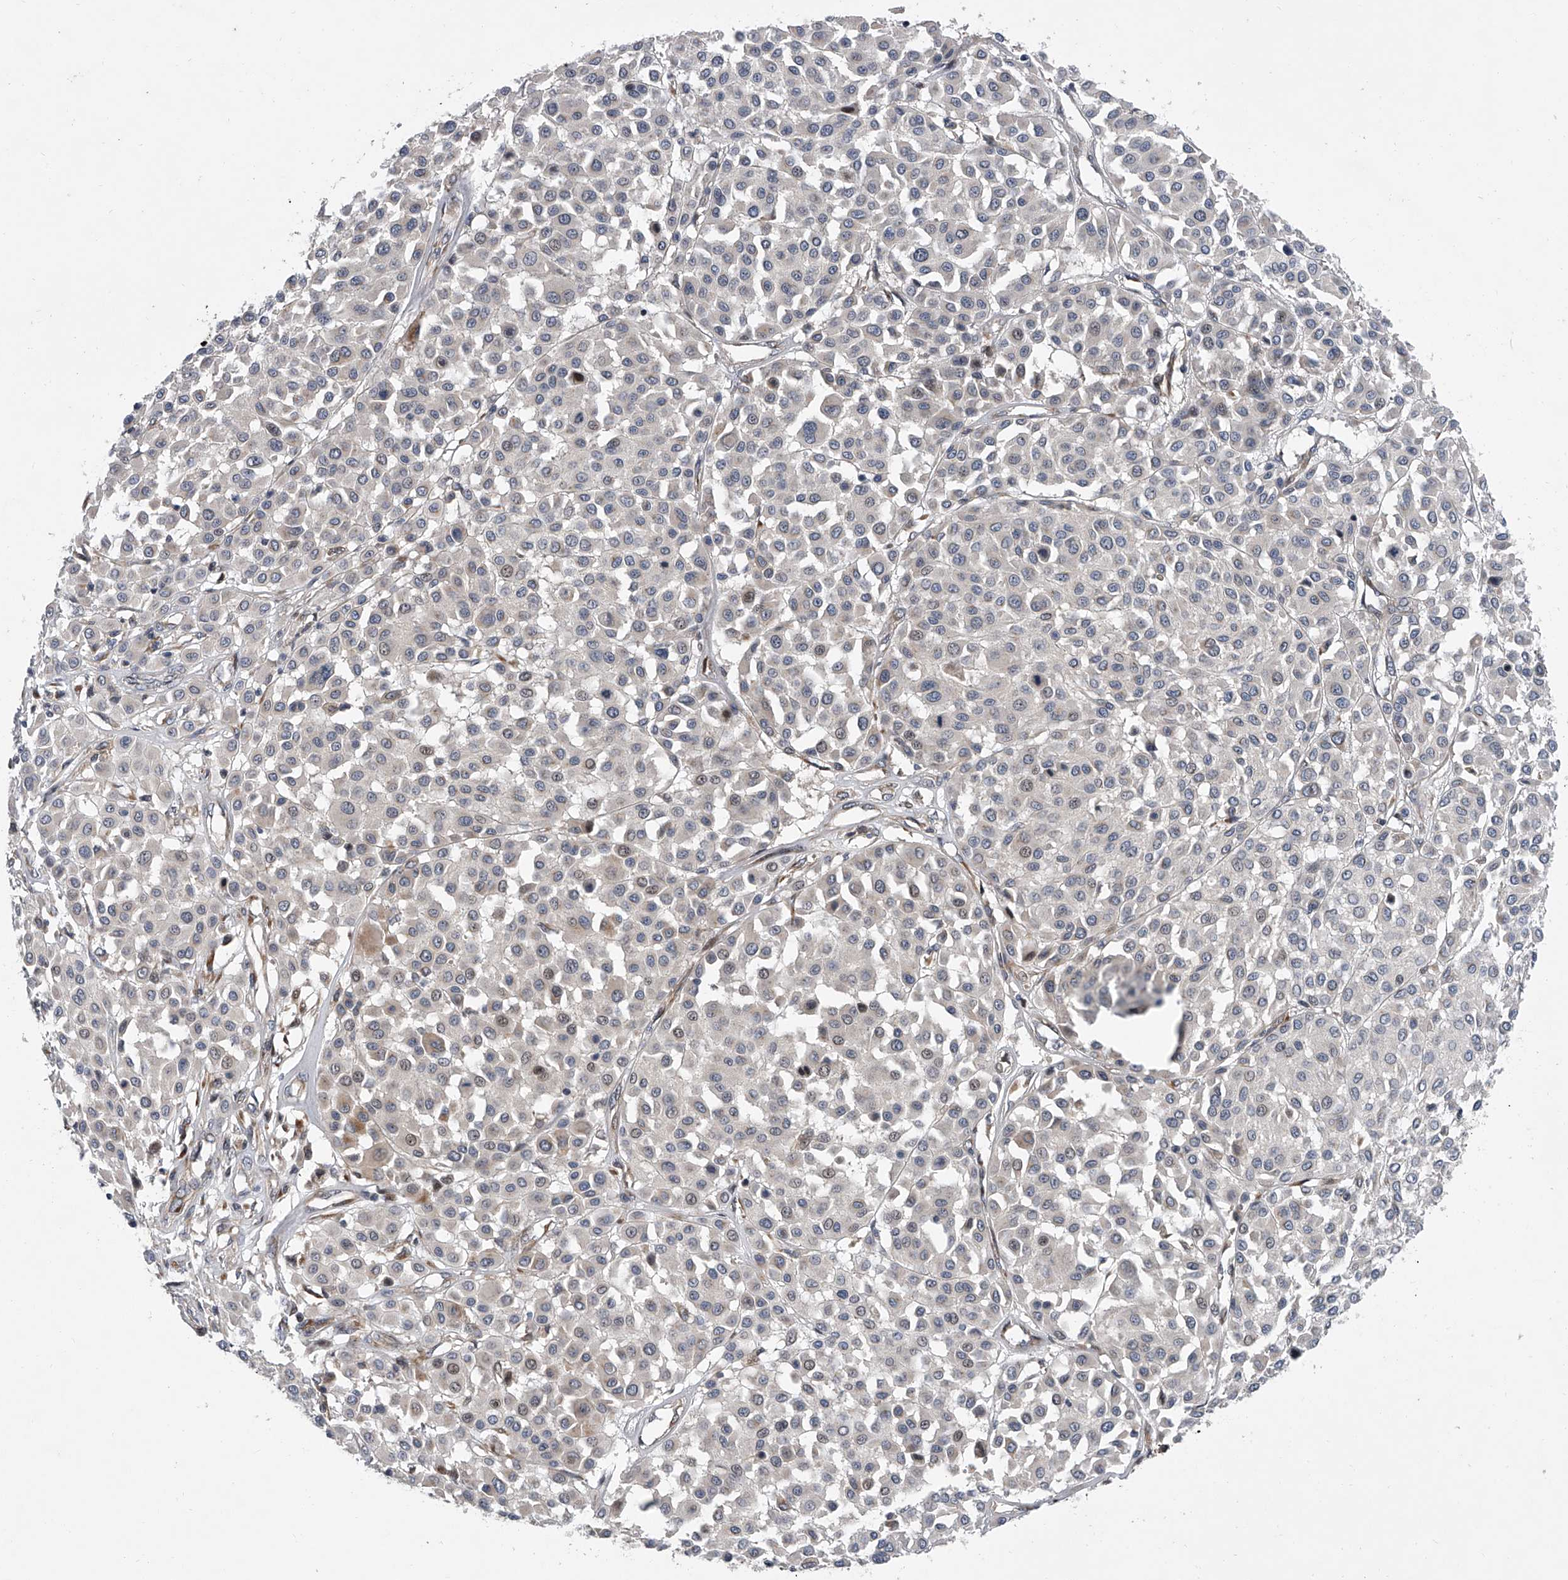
{"staining": {"intensity": "negative", "quantity": "none", "location": "none"}, "tissue": "melanoma", "cell_type": "Tumor cells", "image_type": "cancer", "snomed": [{"axis": "morphology", "description": "Malignant melanoma, Metastatic site"}, {"axis": "topography", "description": "Soft tissue"}], "caption": "Tumor cells show no significant staining in malignant melanoma (metastatic site).", "gene": "DLGAP2", "patient": {"sex": "male", "age": 41}}